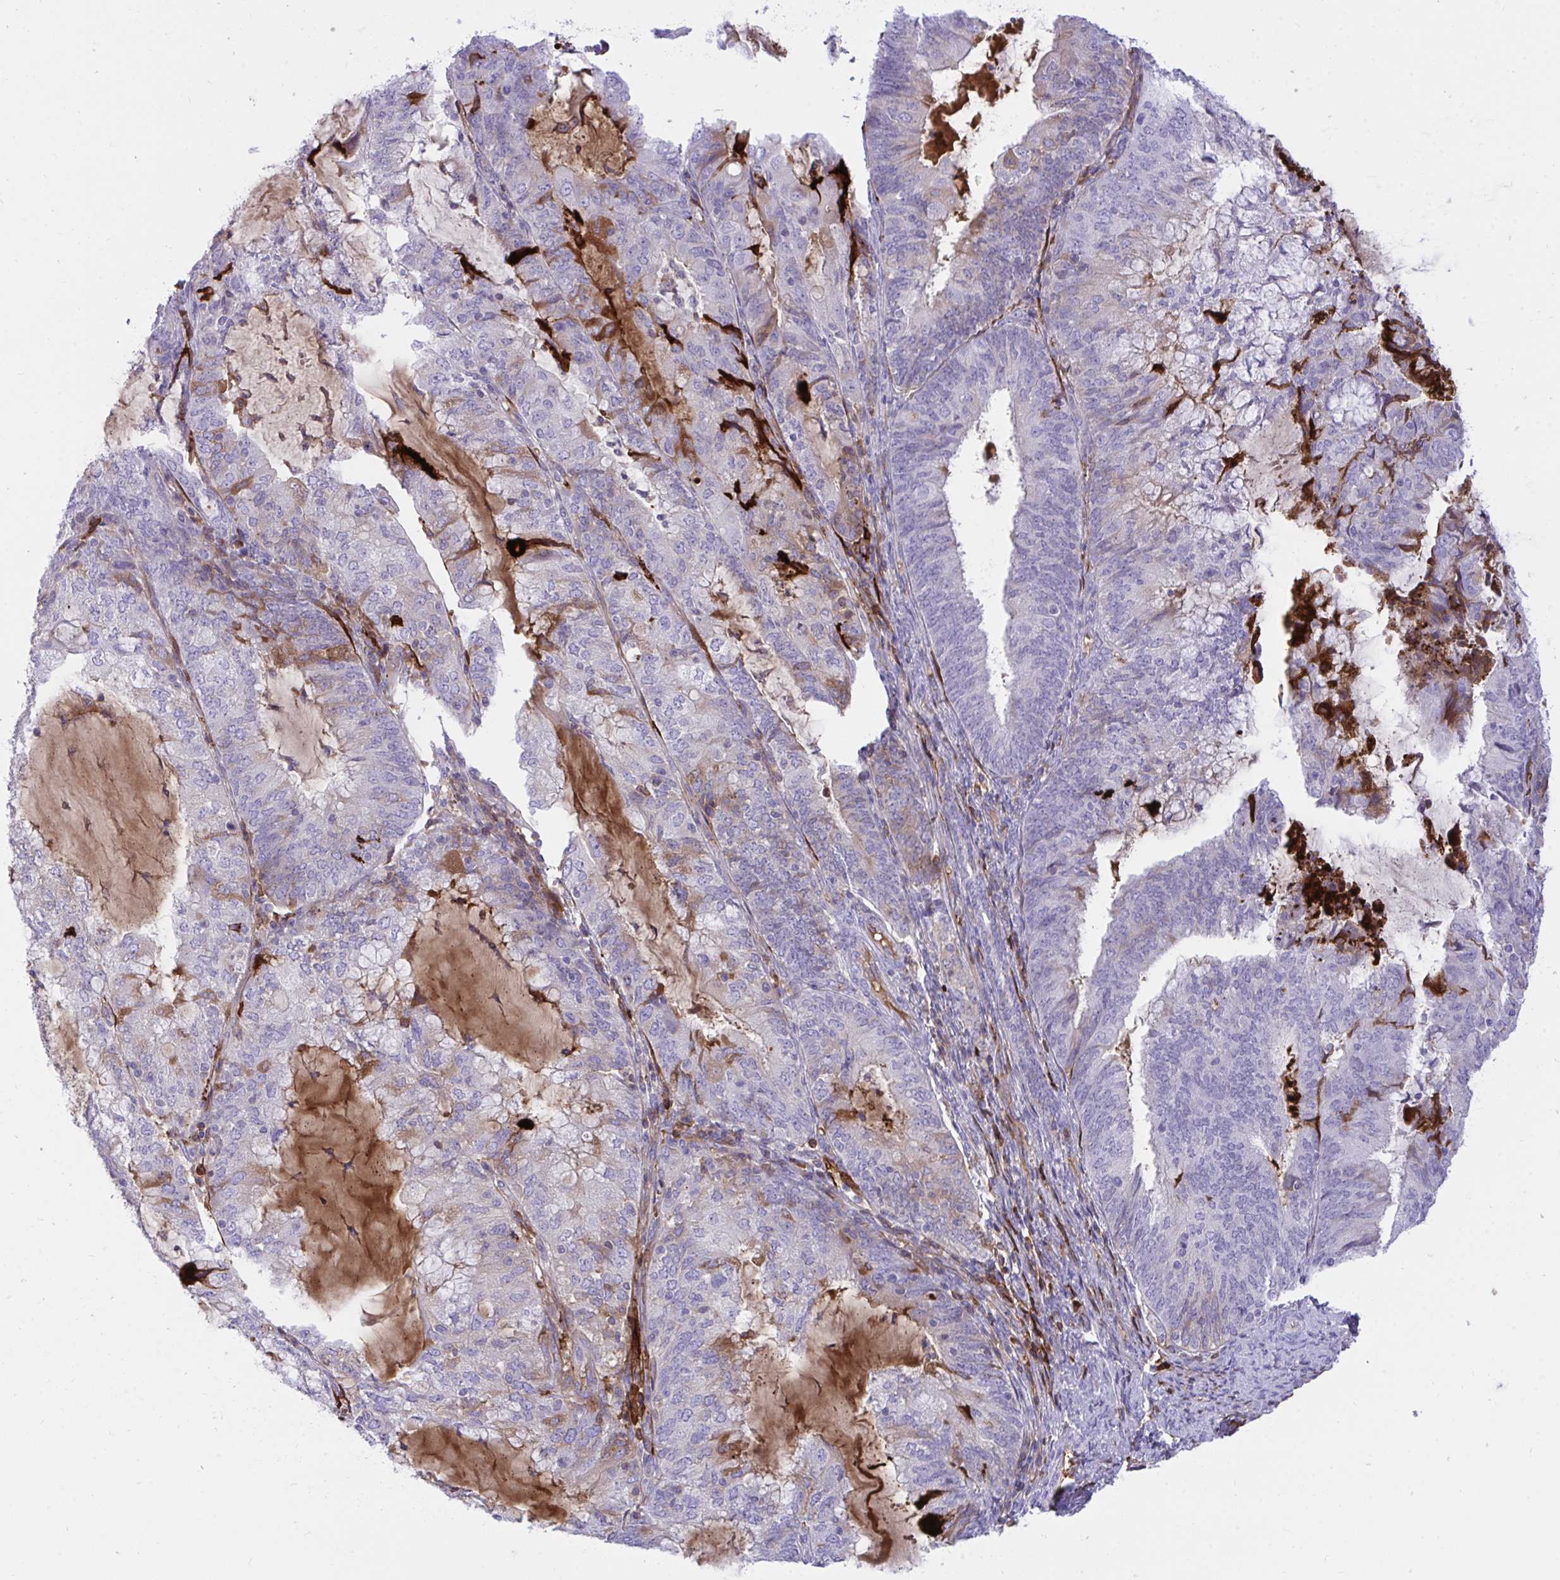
{"staining": {"intensity": "moderate", "quantity": "<25%", "location": "cytoplasmic/membranous"}, "tissue": "endometrial cancer", "cell_type": "Tumor cells", "image_type": "cancer", "snomed": [{"axis": "morphology", "description": "Adenocarcinoma, NOS"}, {"axis": "topography", "description": "Endometrium"}], "caption": "IHC (DAB) staining of adenocarcinoma (endometrial) demonstrates moderate cytoplasmic/membranous protein positivity in approximately <25% of tumor cells.", "gene": "F2", "patient": {"sex": "female", "age": 81}}